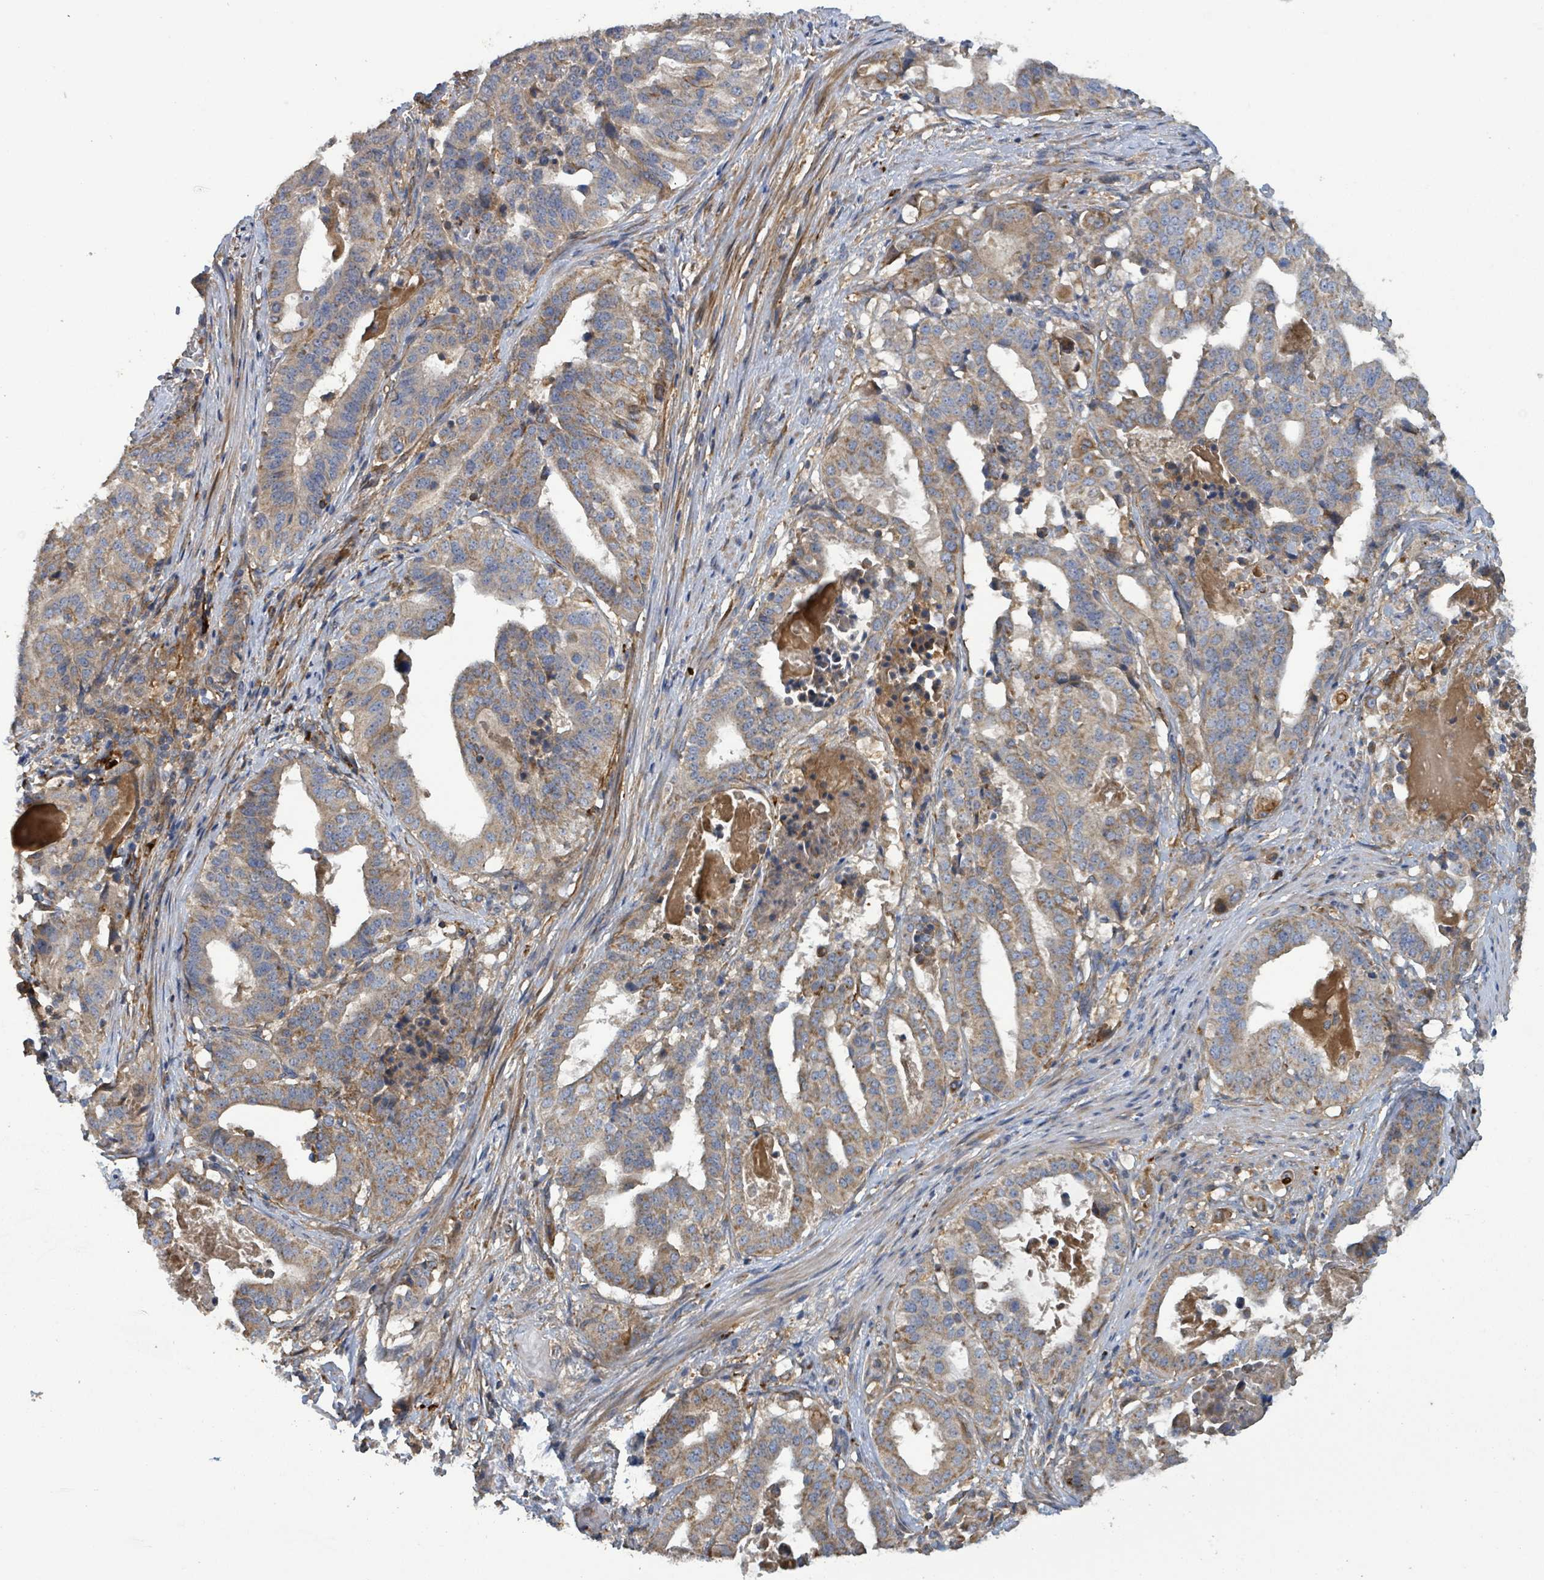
{"staining": {"intensity": "moderate", "quantity": ">75%", "location": "cytoplasmic/membranous"}, "tissue": "stomach cancer", "cell_type": "Tumor cells", "image_type": "cancer", "snomed": [{"axis": "morphology", "description": "Adenocarcinoma, NOS"}, {"axis": "topography", "description": "Stomach"}], "caption": "Adenocarcinoma (stomach) was stained to show a protein in brown. There is medium levels of moderate cytoplasmic/membranous staining in approximately >75% of tumor cells.", "gene": "PLAAT1", "patient": {"sex": "male", "age": 48}}